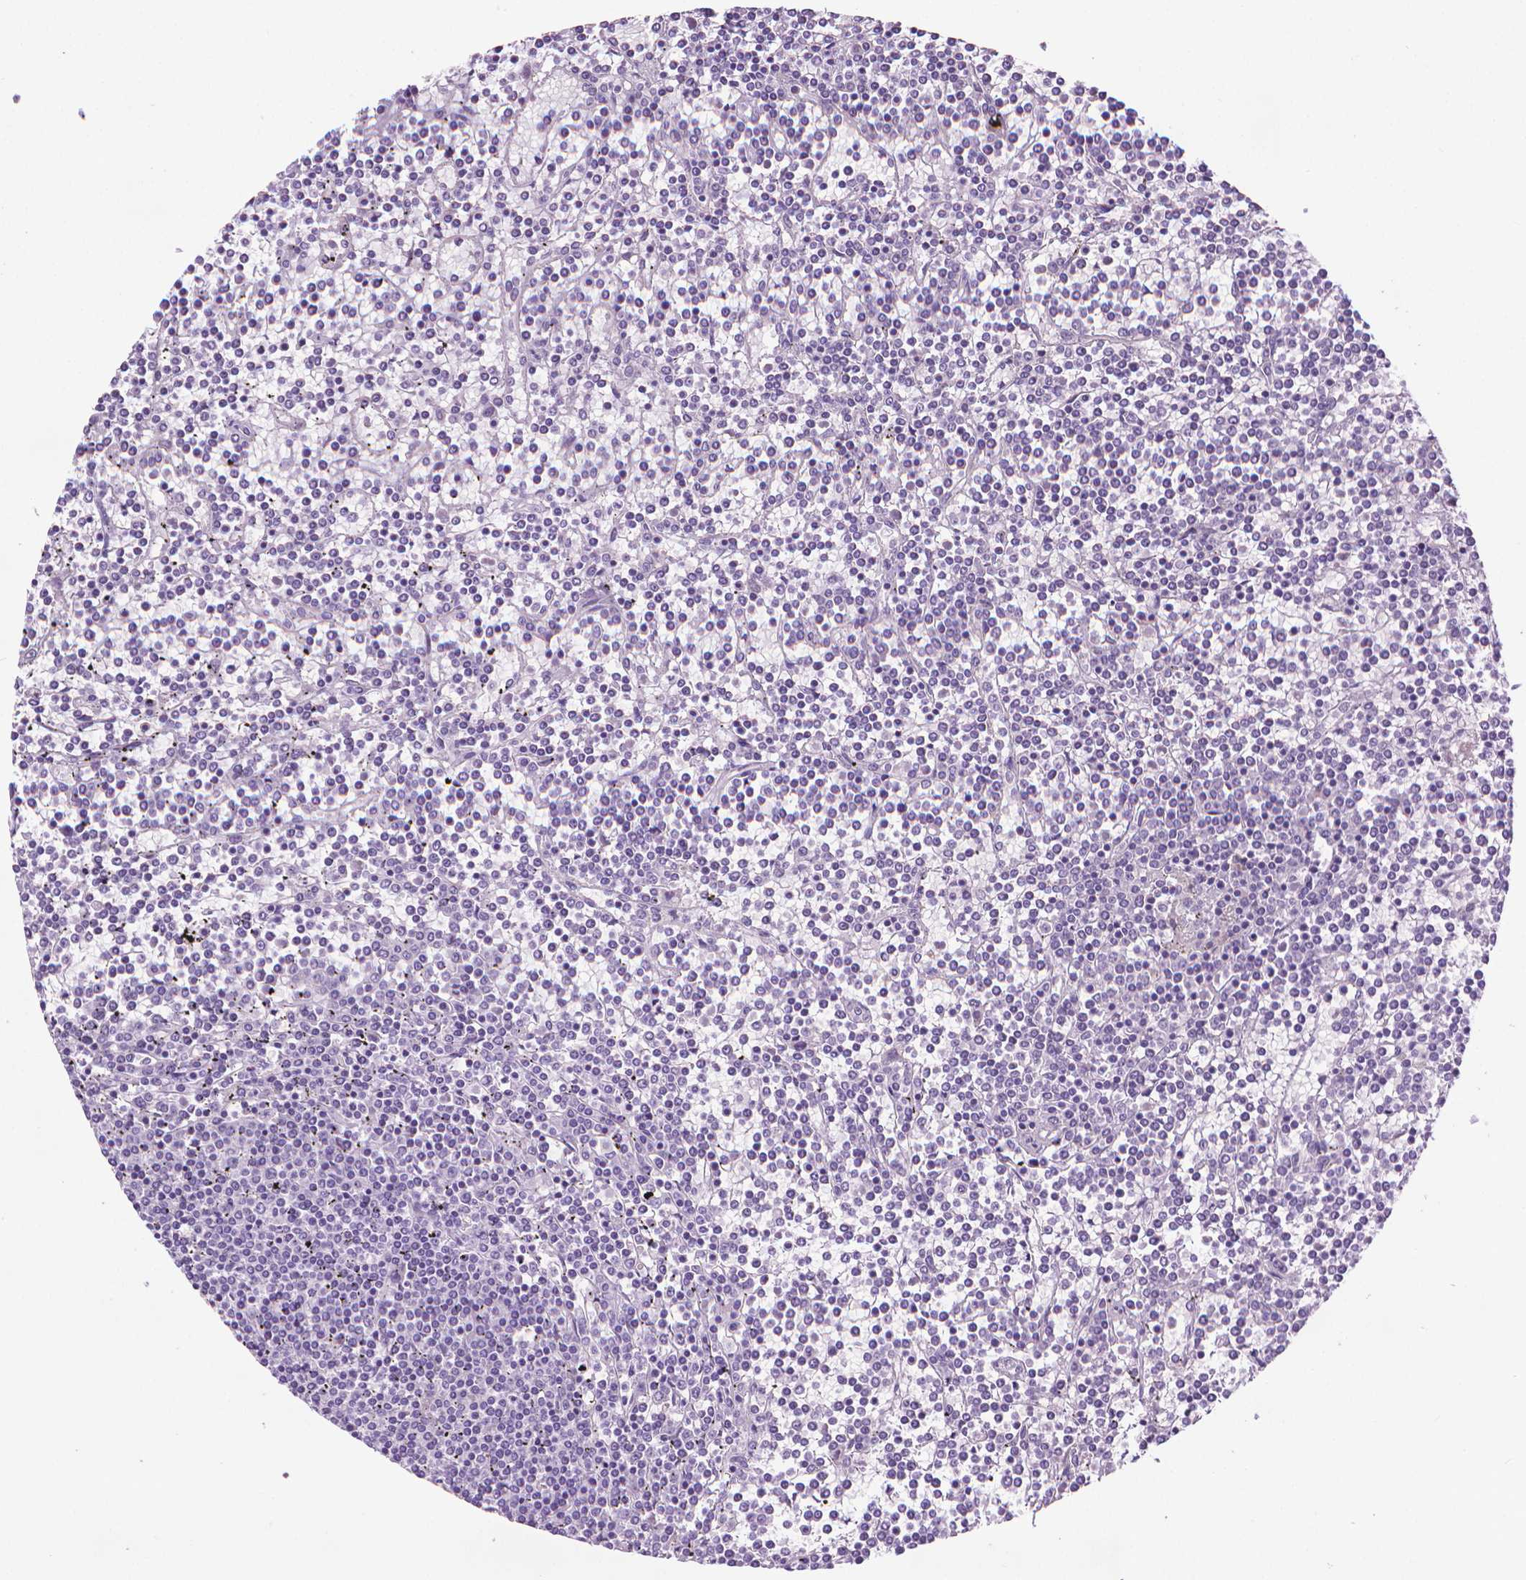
{"staining": {"intensity": "negative", "quantity": "none", "location": "none"}, "tissue": "lymphoma", "cell_type": "Tumor cells", "image_type": "cancer", "snomed": [{"axis": "morphology", "description": "Malignant lymphoma, non-Hodgkin's type, Low grade"}, {"axis": "topography", "description": "Spleen"}], "caption": "Immunohistochemistry (IHC) of lymphoma exhibits no expression in tumor cells.", "gene": "DNAI7", "patient": {"sex": "female", "age": 19}}